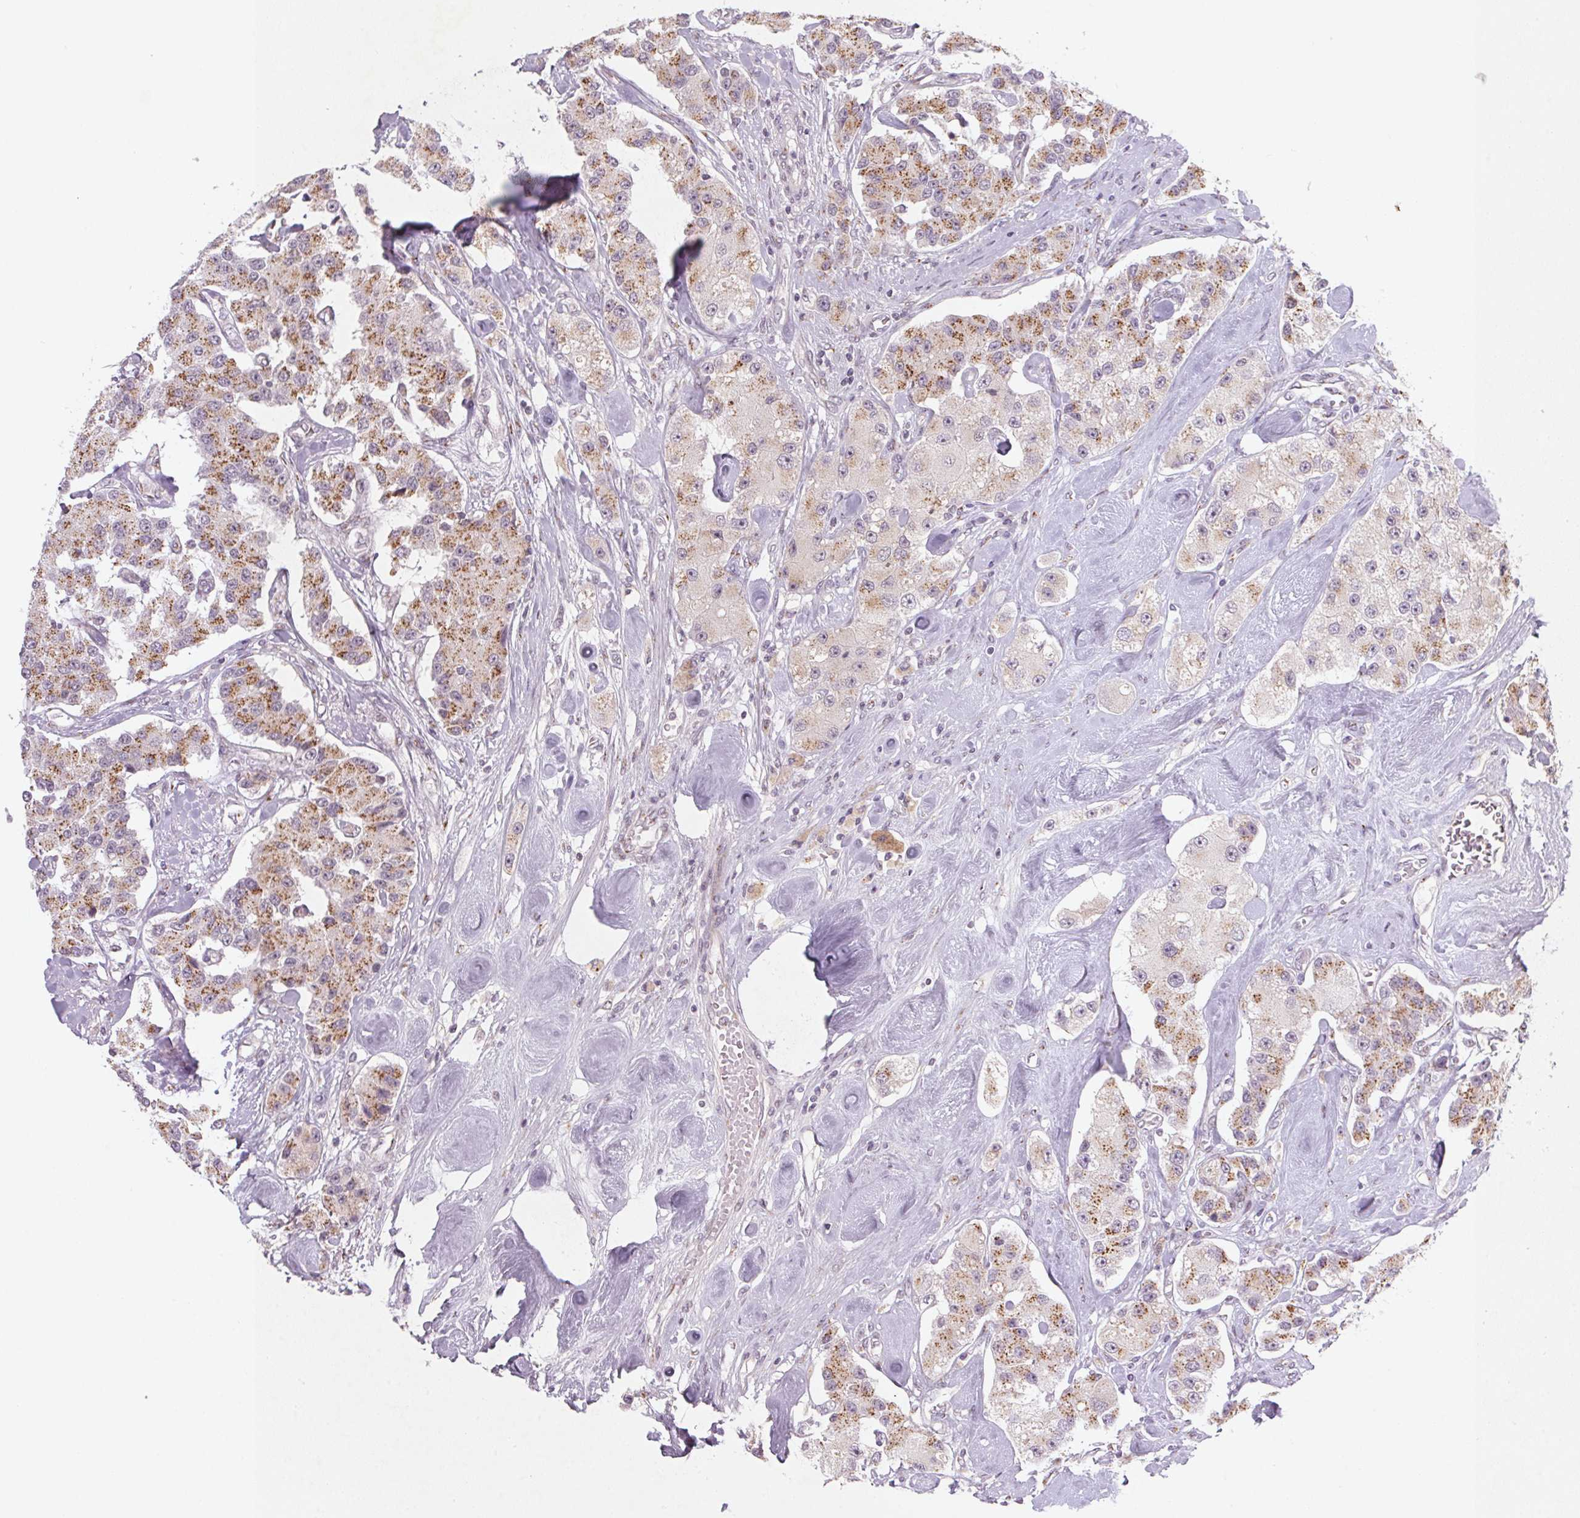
{"staining": {"intensity": "moderate", "quantity": ">75%", "location": "cytoplasmic/membranous"}, "tissue": "carcinoid", "cell_type": "Tumor cells", "image_type": "cancer", "snomed": [{"axis": "morphology", "description": "Carcinoid, malignant, NOS"}, {"axis": "topography", "description": "Pancreas"}], "caption": "Moderate cytoplasmic/membranous staining is present in about >75% of tumor cells in malignant carcinoid. (DAB = brown stain, brightfield microscopy at high magnification).", "gene": "RAB22A", "patient": {"sex": "male", "age": 41}}